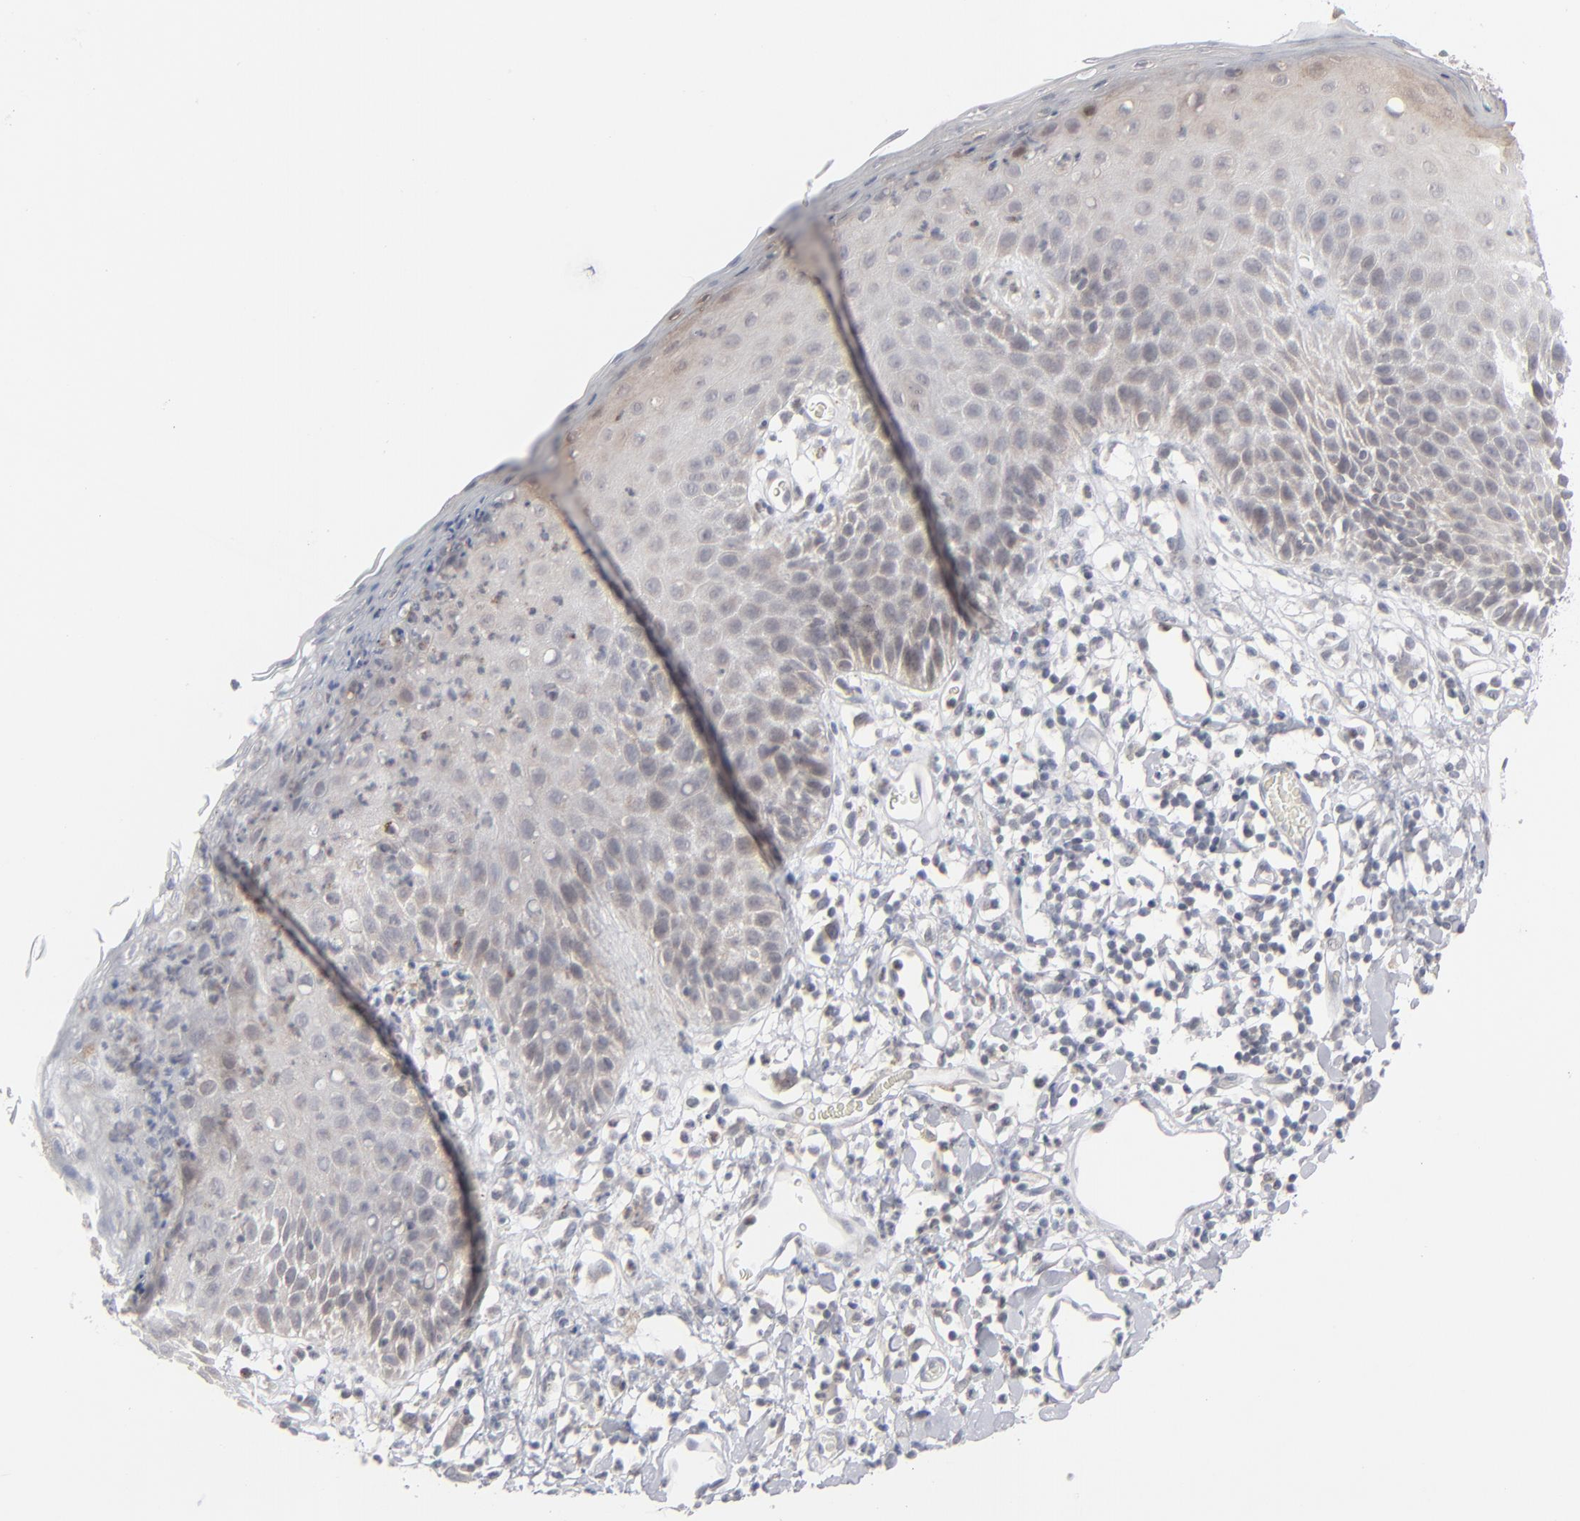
{"staining": {"intensity": "moderate", "quantity": "<25%", "location": "cytoplasmic/membranous"}, "tissue": "skin", "cell_type": "Epidermal cells", "image_type": "normal", "snomed": [{"axis": "morphology", "description": "Normal tissue, NOS"}, {"axis": "topography", "description": "Vulva"}, {"axis": "topography", "description": "Peripheral nerve tissue"}], "caption": "Brown immunohistochemical staining in unremarkable skin shows moderate cytoplasmic/membranous staining in approximately <25% of epidermal cells.", "gene": "POF1B", "patient": {"sex": "female", "age": 68}}